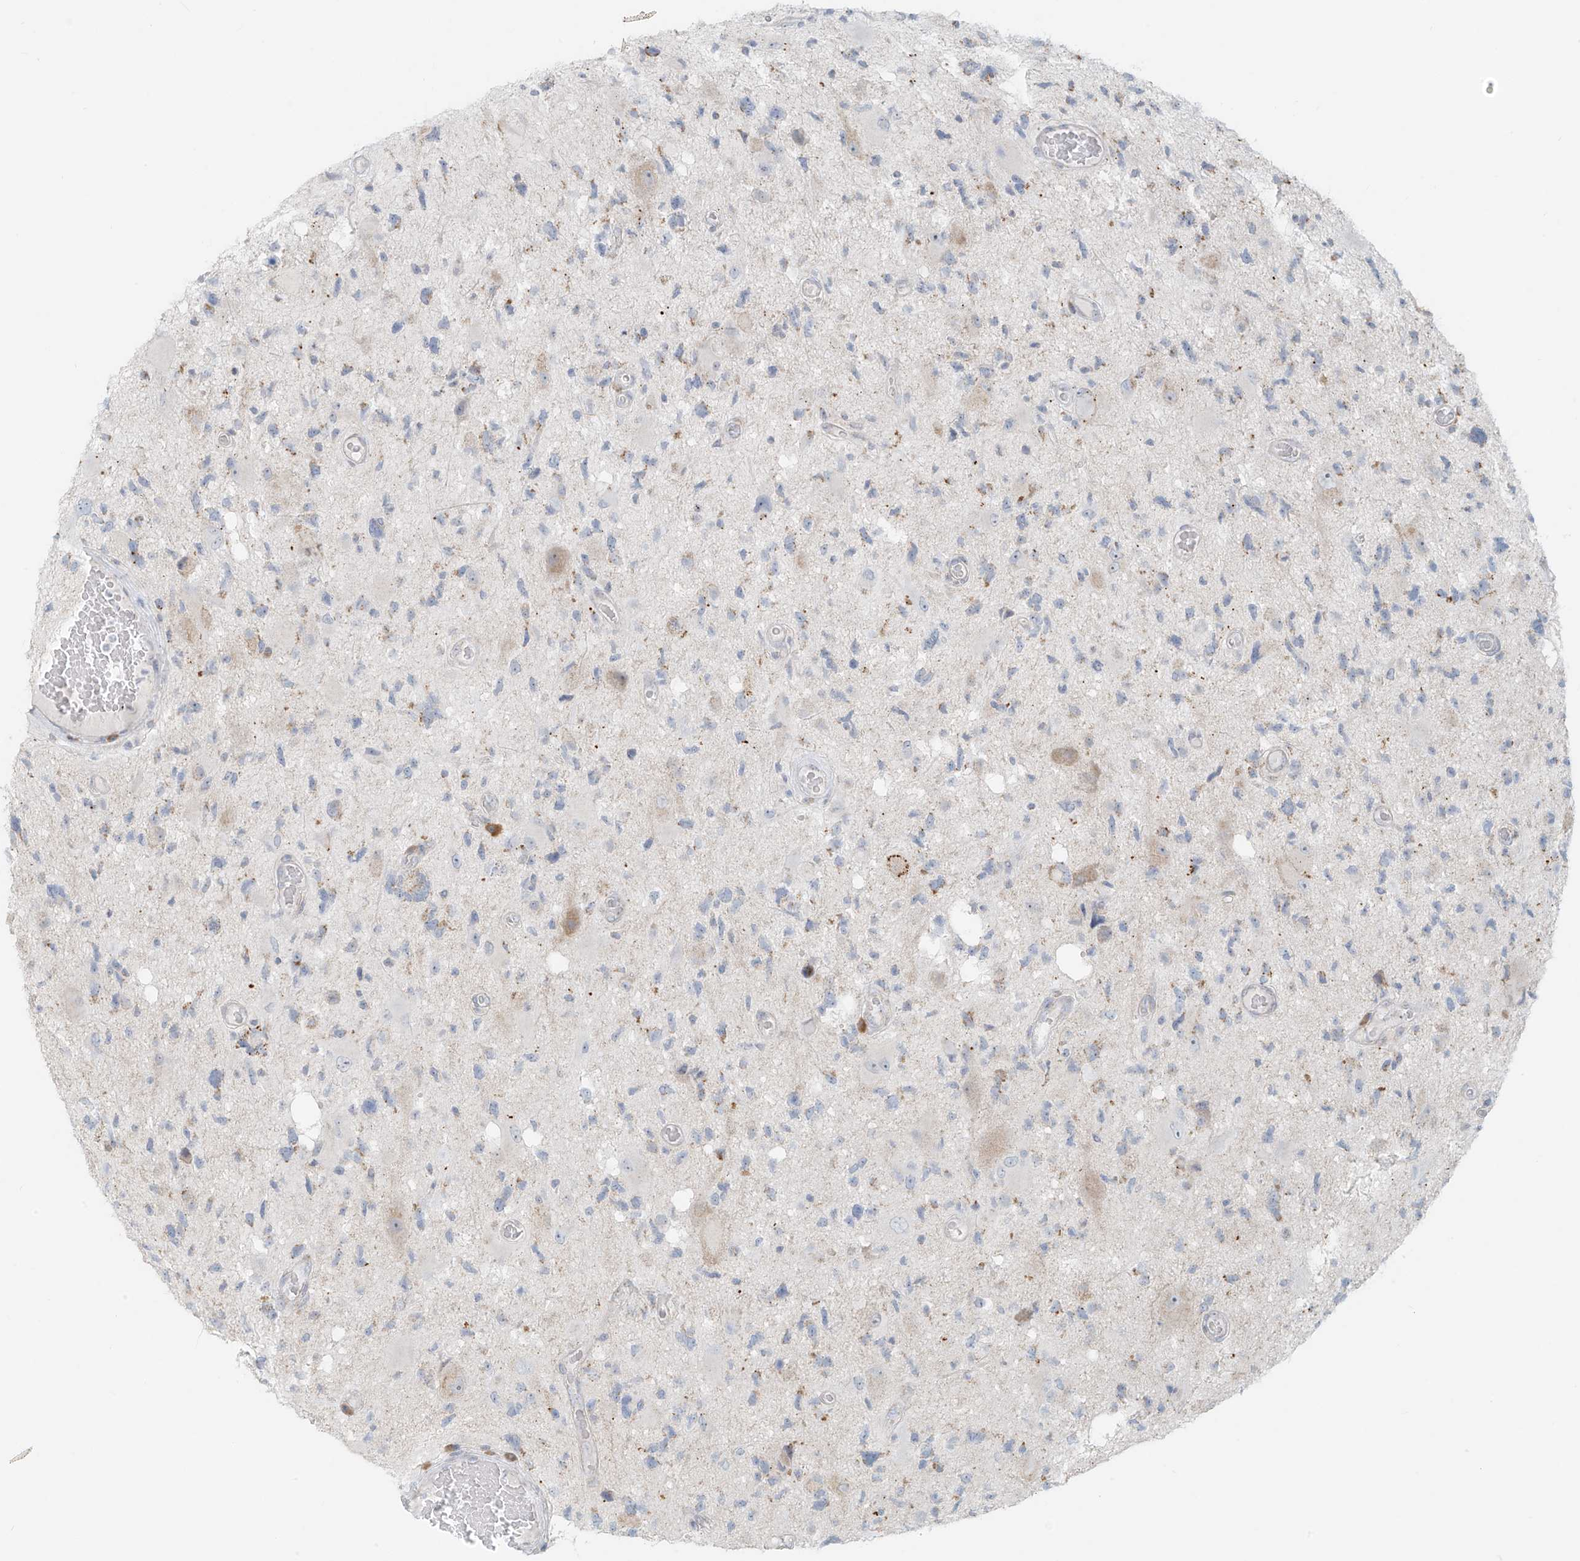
{"staining": {"intensity": "negative", "quantity": "none", "location": "none"}, "tissue": "glioma", "cell_type": "Tumor cells", "image_type": "cancer", "snomed": [{"axis": "morphology", "description": "Glioma, malignant, High grade"}, {"axis": "topography", "description": "Brain"}], "caption": "There is no significant positivity in tumor cells of malignant glioma (high-grade). The staining is performed using DAB (3,3'-diaminobenzidine) brown chromogen with nuclei counter-stained in using hematoxylin.", "gene": "UST", "patient": {"sex": "male", "age": 33}}